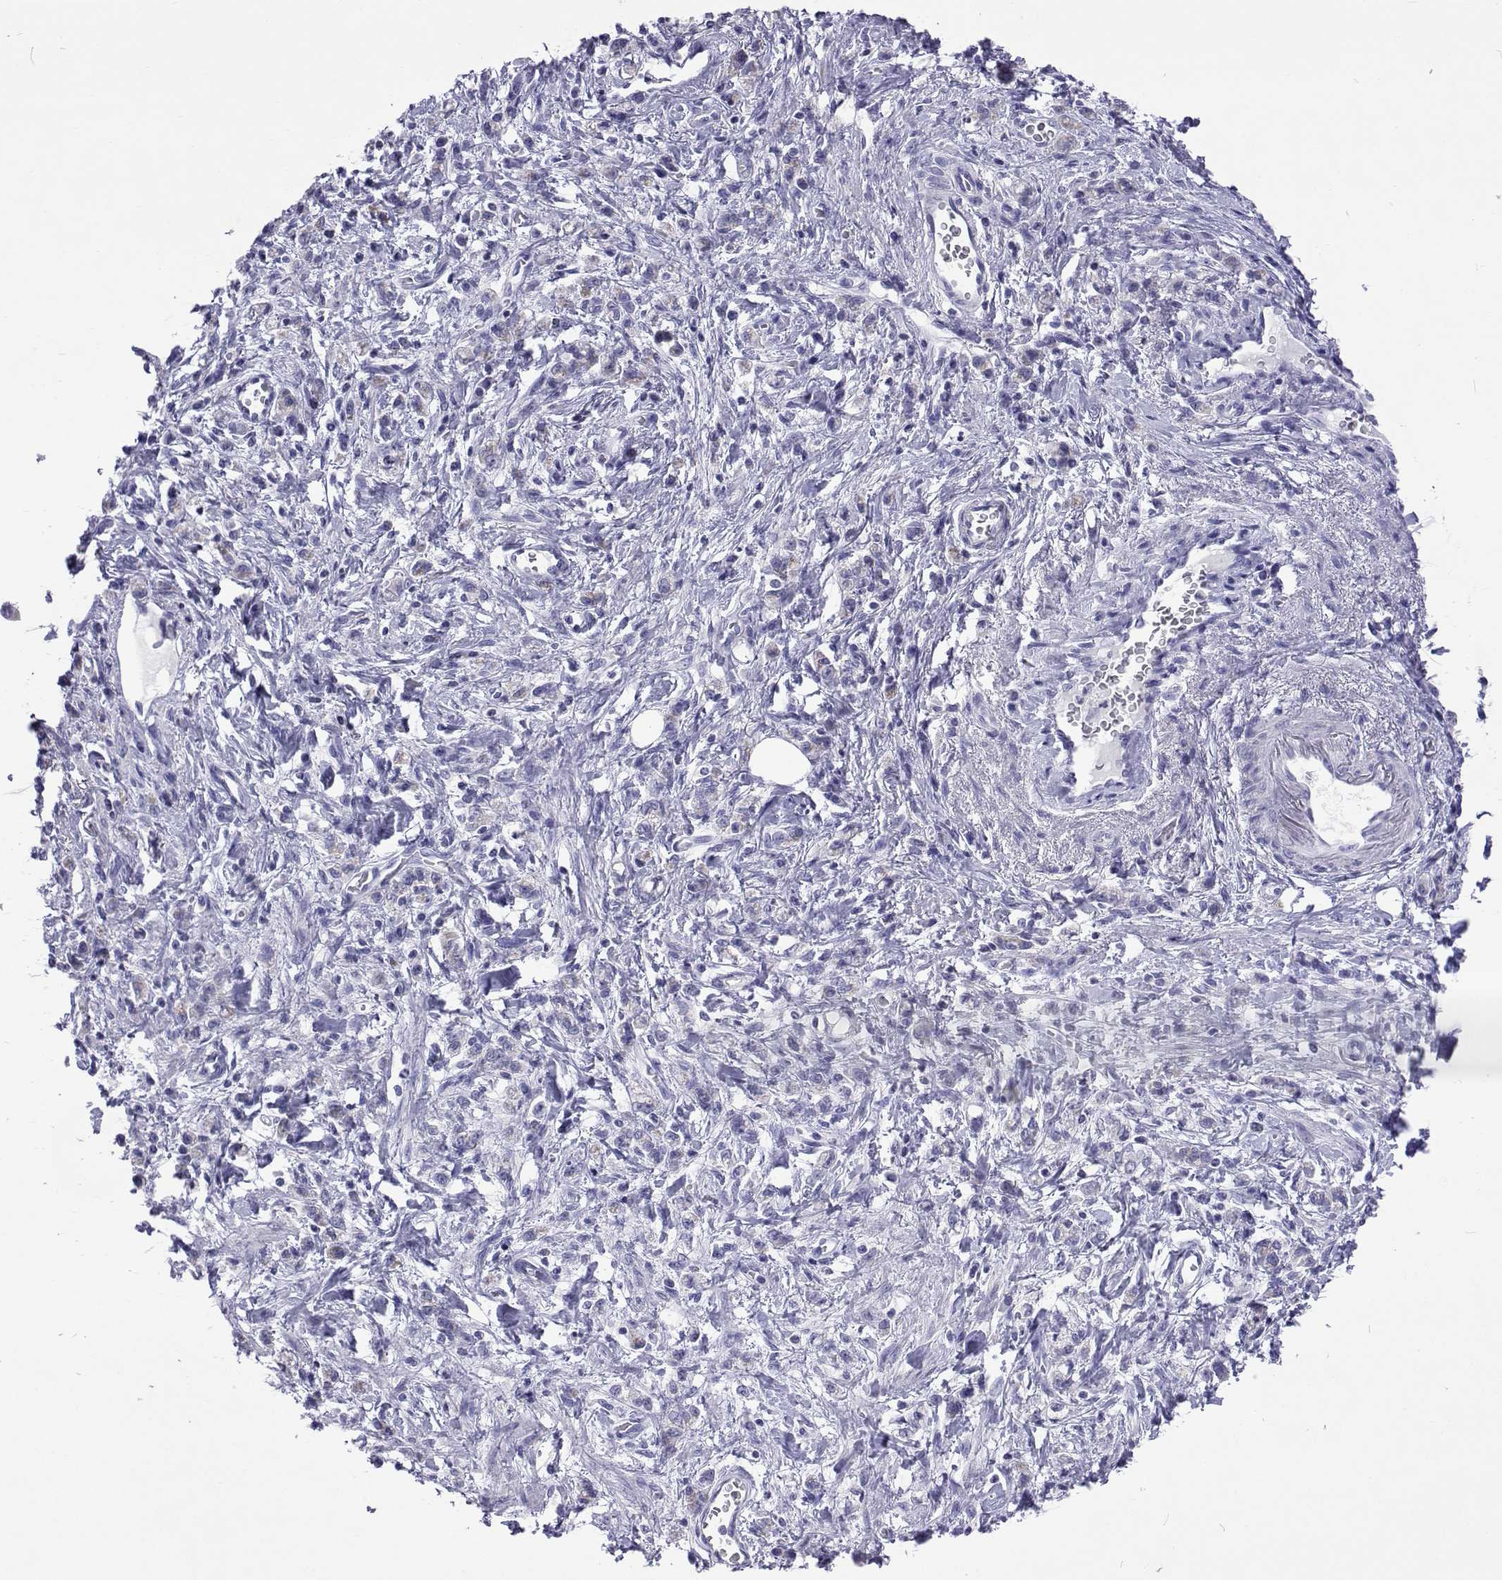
{"staining": {"intensity": "negative", "quantity": "none", "location": "none"}, "tissue": "stomach cancer", "cell_type": "Tumor cells", "image_type": "cancer", "snomed": [{"axis": "morphology", "description": "Adenocarcinoma, NOS"}, {"axis": "topography", "description": "Stomach"}], "caption": "Human stomach adenocarcinoma stained for a protein using IHC reveals no expression in tumor cells.", "gene": "UMODL1", "patient": {"sex": "male", "age": 77}}